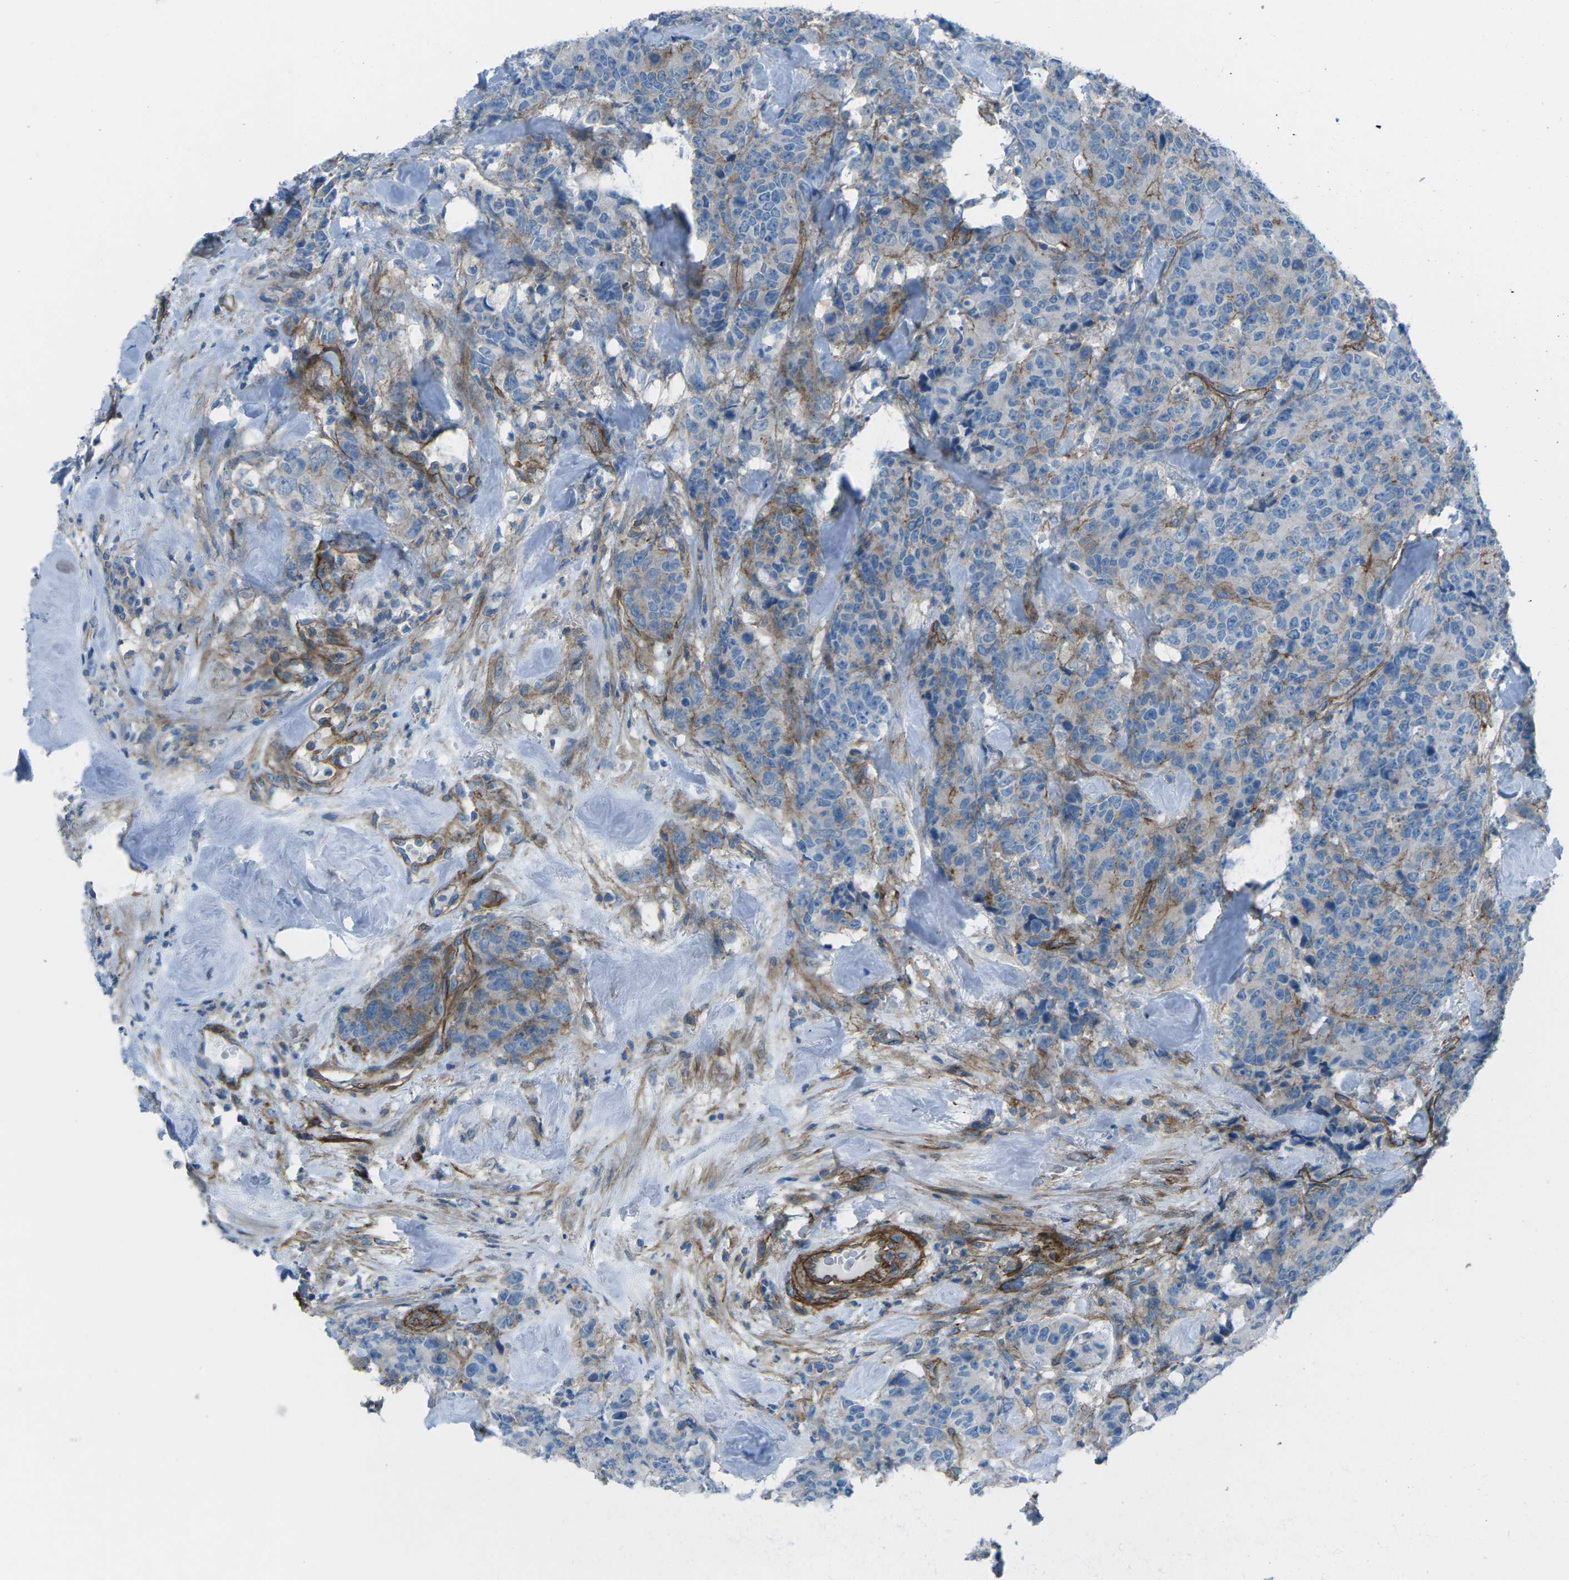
{"staining": {"intensity": "weak", "quantity": "<25%", "location": "cytoplasmic/membranous"}, "tissue": "colorectal cancer", "cell_type": "Tumor cells", "image_type": "cancer", "snomed": [{"axis": "morphology", "description": "Adenocarcinoma, NOS"}, {"axis": "topography", "description": "Colon"}], "caption": "Immunohistochemistry (IHC) image of human colorectal cancer stained for a protein (brown), which exhibits no staining in tumor cells.", "gene": "UTRN", "patient": {"sex": "female", "age": 86}}